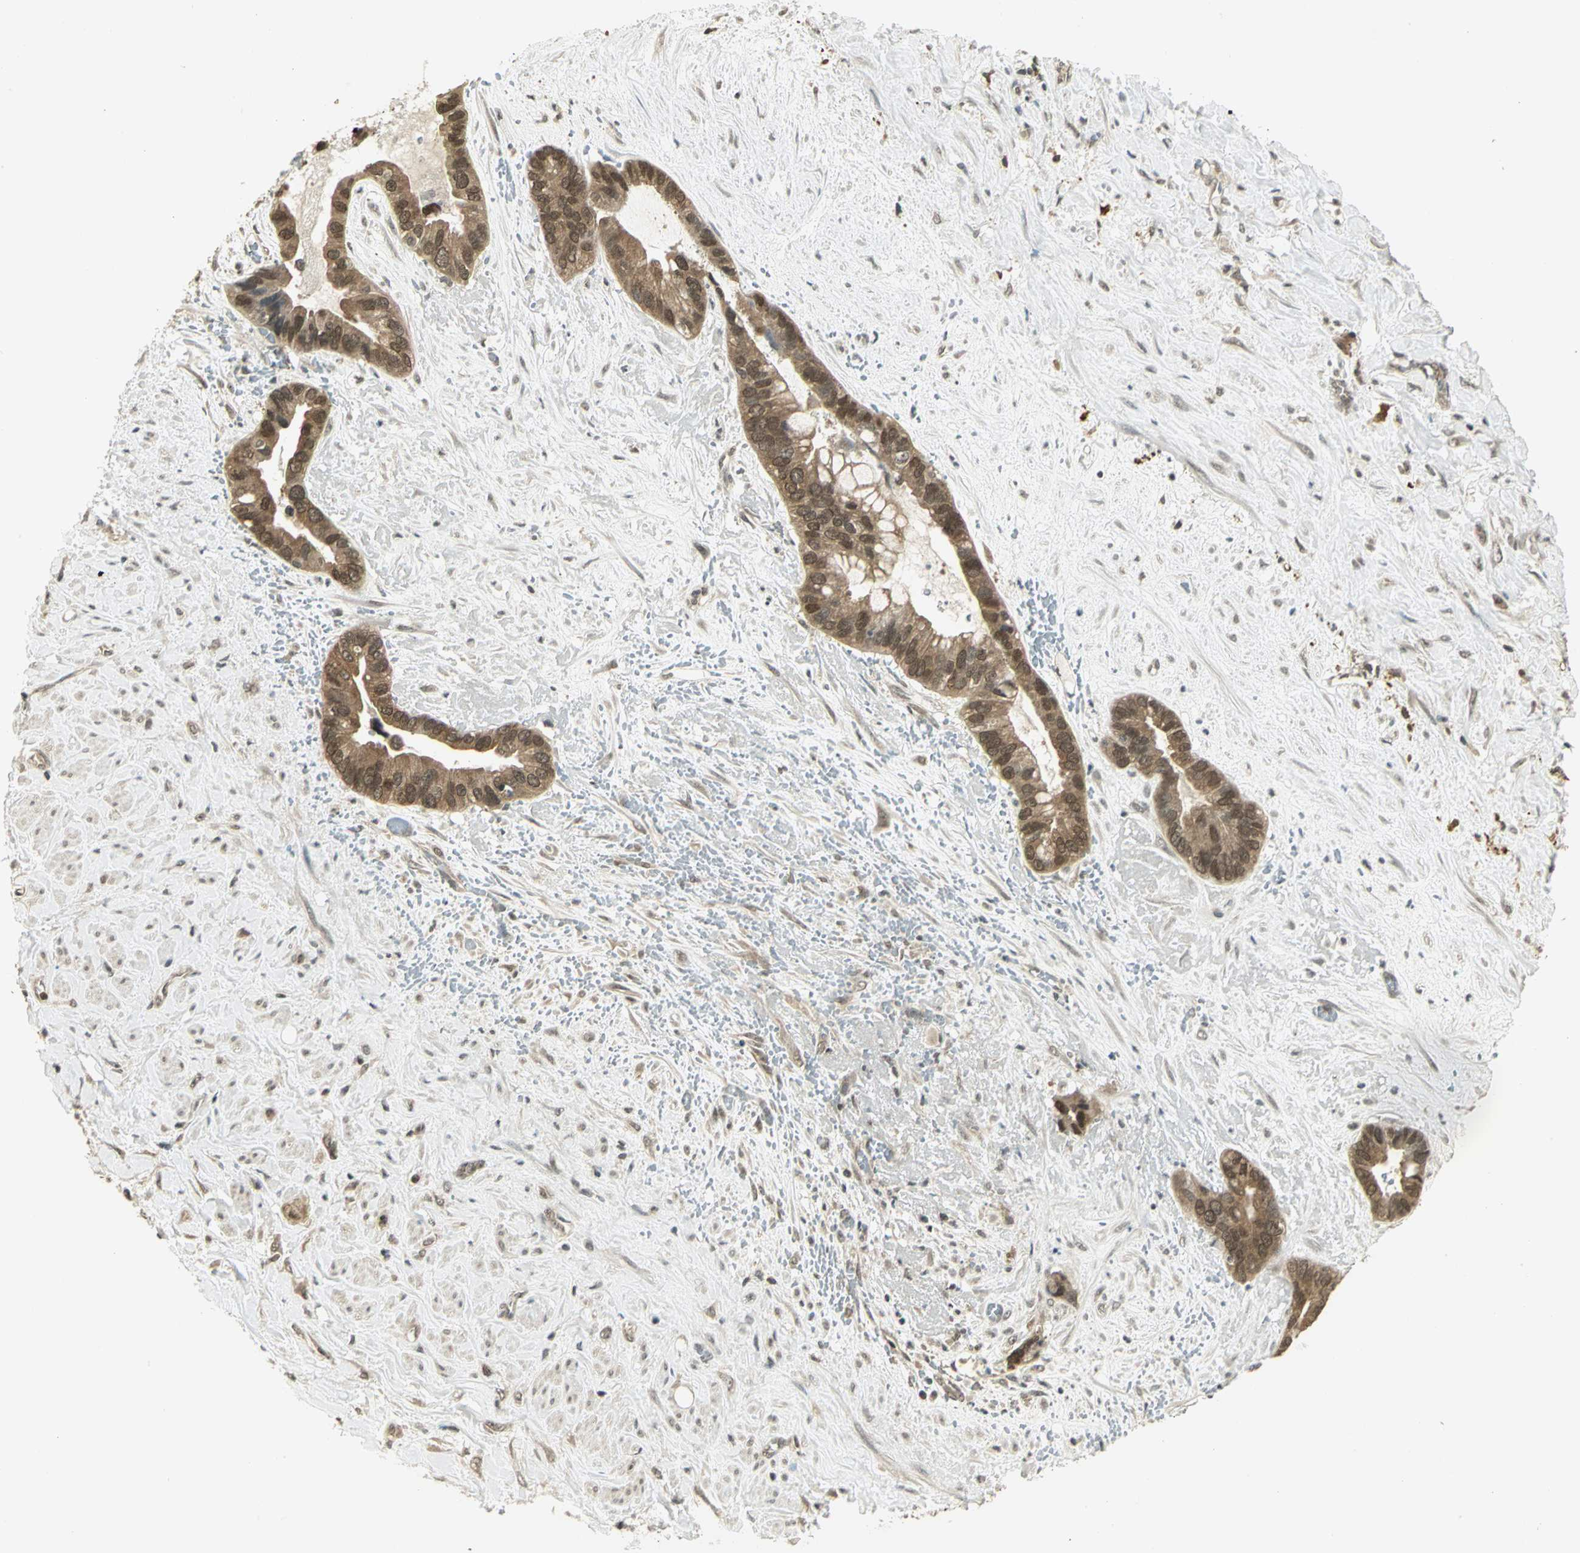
{"staining": {"intensity": "moderate", "quantity": ">75%", "location": "cytoplasmic/membranous,nuclear"}, "tissue": "liver cancer", "cell_type": "Tumor cells", "image_type": "cancer", "snomed": [{"axis": "morphology", "description": "Cholangiocarcinoma"}, {"axis": "topography", "description": "Liver"}], "caption": "Liver cancer was stained to show a protein in brown. There is medium levels of moderate cytoplasmic/membranous and nuclear expression in about >75% of tumor cells. The protein is stained brown, and the nuclei are stained in blue (DAB IHC with brightfield microscopy, high magnification).", "gene": "CDC34", "patient": {"sex": "female", "age": 65}}